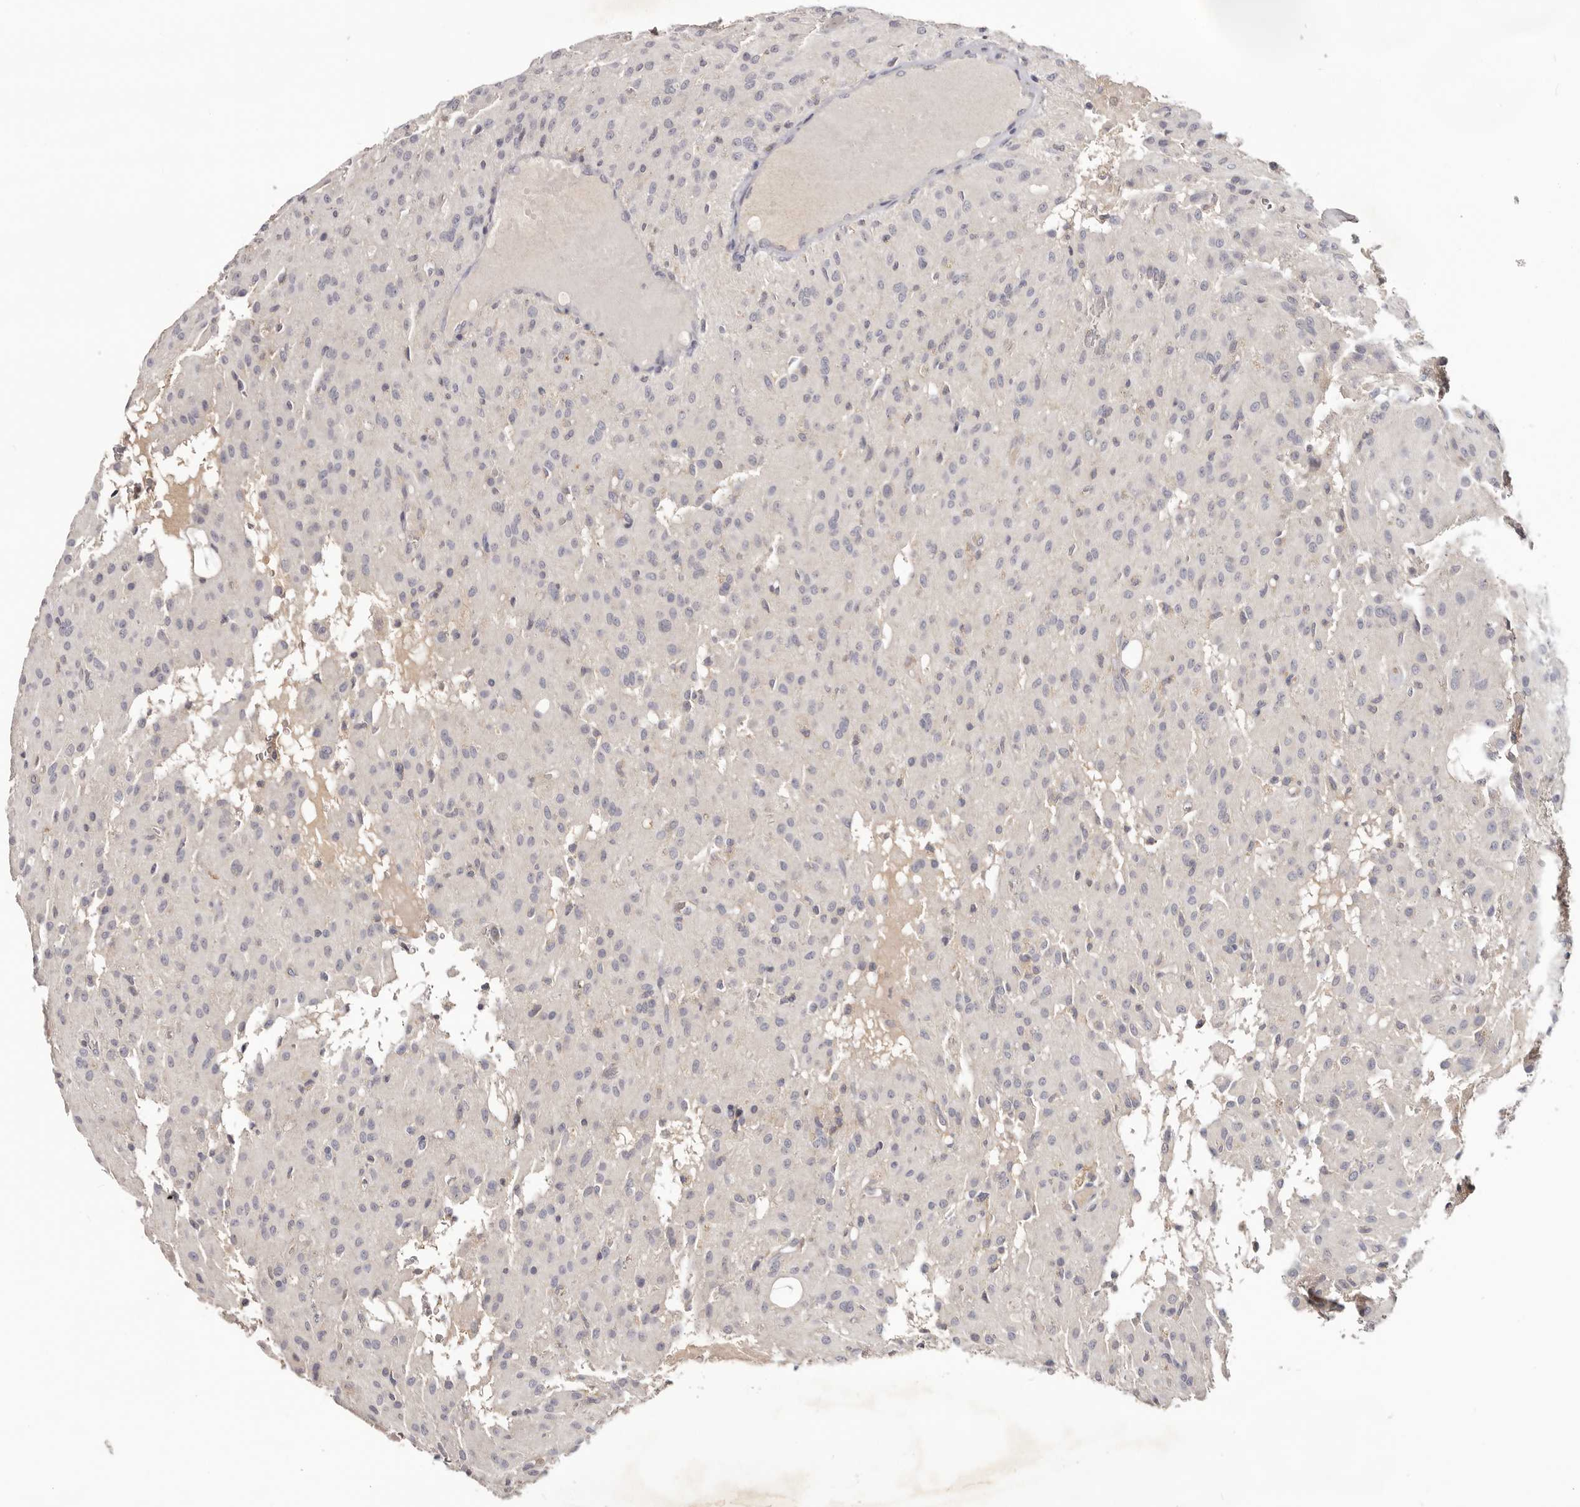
{"staining": {"intensity": "negative", "quantity": "none", "location": "none"}, "tissue": "glioma", "cell_type": "Tumor cells", "image_type": "cancer", "snomed": [{"axis": "morphology", "description": "Glioma, malignant, High grade"}, {"axis": "topography", "description": "Brain"}], "caption": "Tumor cells are negative for protein expression in human malignant glioma (high-grade).", "gene": "CCDC190", "patient": {"sex": "female", "age": 59}}